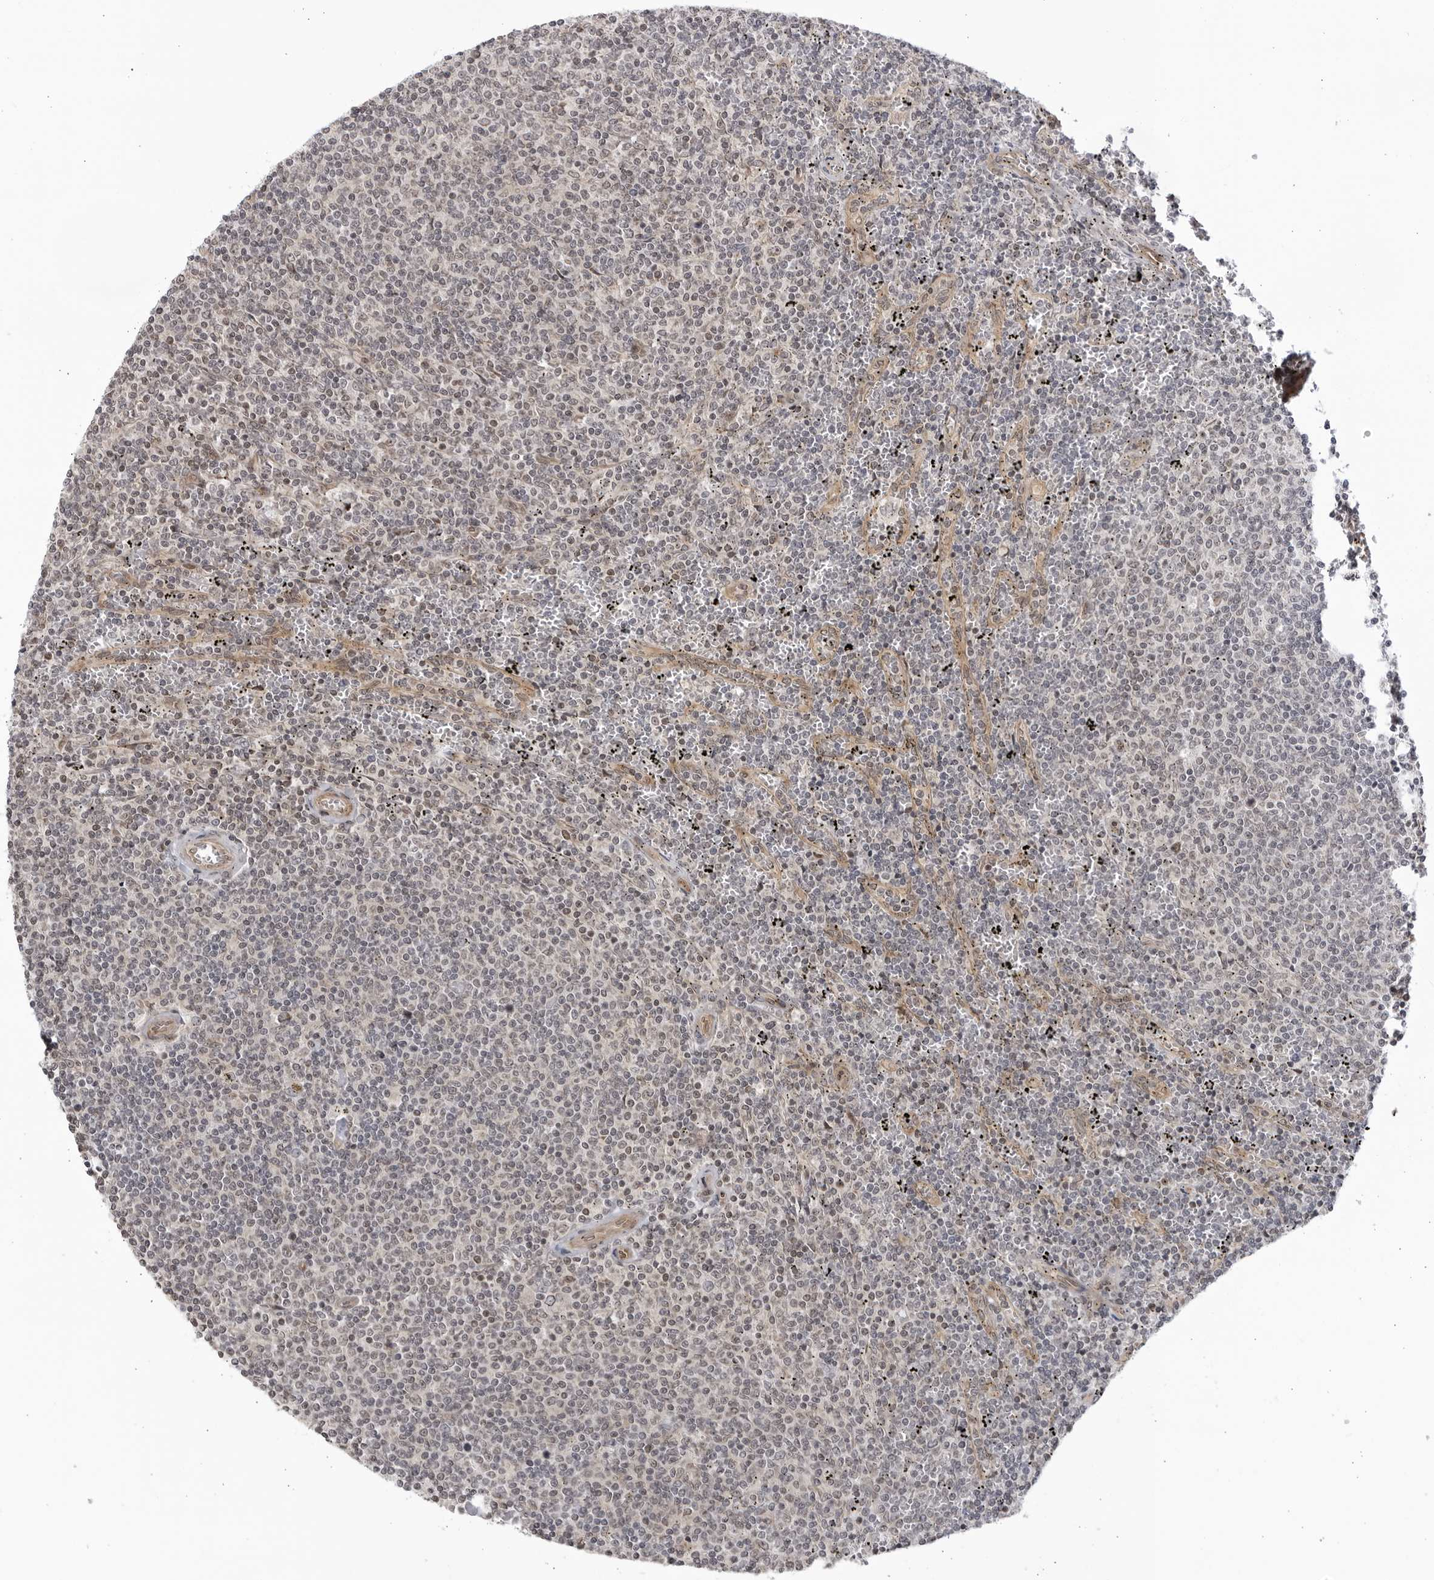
{"staining": {"intensity": "negative", "quantity": "none", "location": "none"}, "tissue": "lymphoma", "cell_type": "Tumor cells", "image_type": "cancer", "snomed": [{"axis": "morphology", "description": "Malignant lymphoma, non-Hodgkin's type, Low grade"}, {"axis": "topography", "description": "Spleen"}], "caption": "IHC of human lymphoma shows no staining in tumor cells. The staining was performed using DAB (3,3'-diaminobenzidine) to visualize the protein expression in brown, while the nuclei were stained in blue with hematoxylin (Magnification: 20x).", "gene": "CNBD1", "patient": {"sex": "female", "age": 50}}